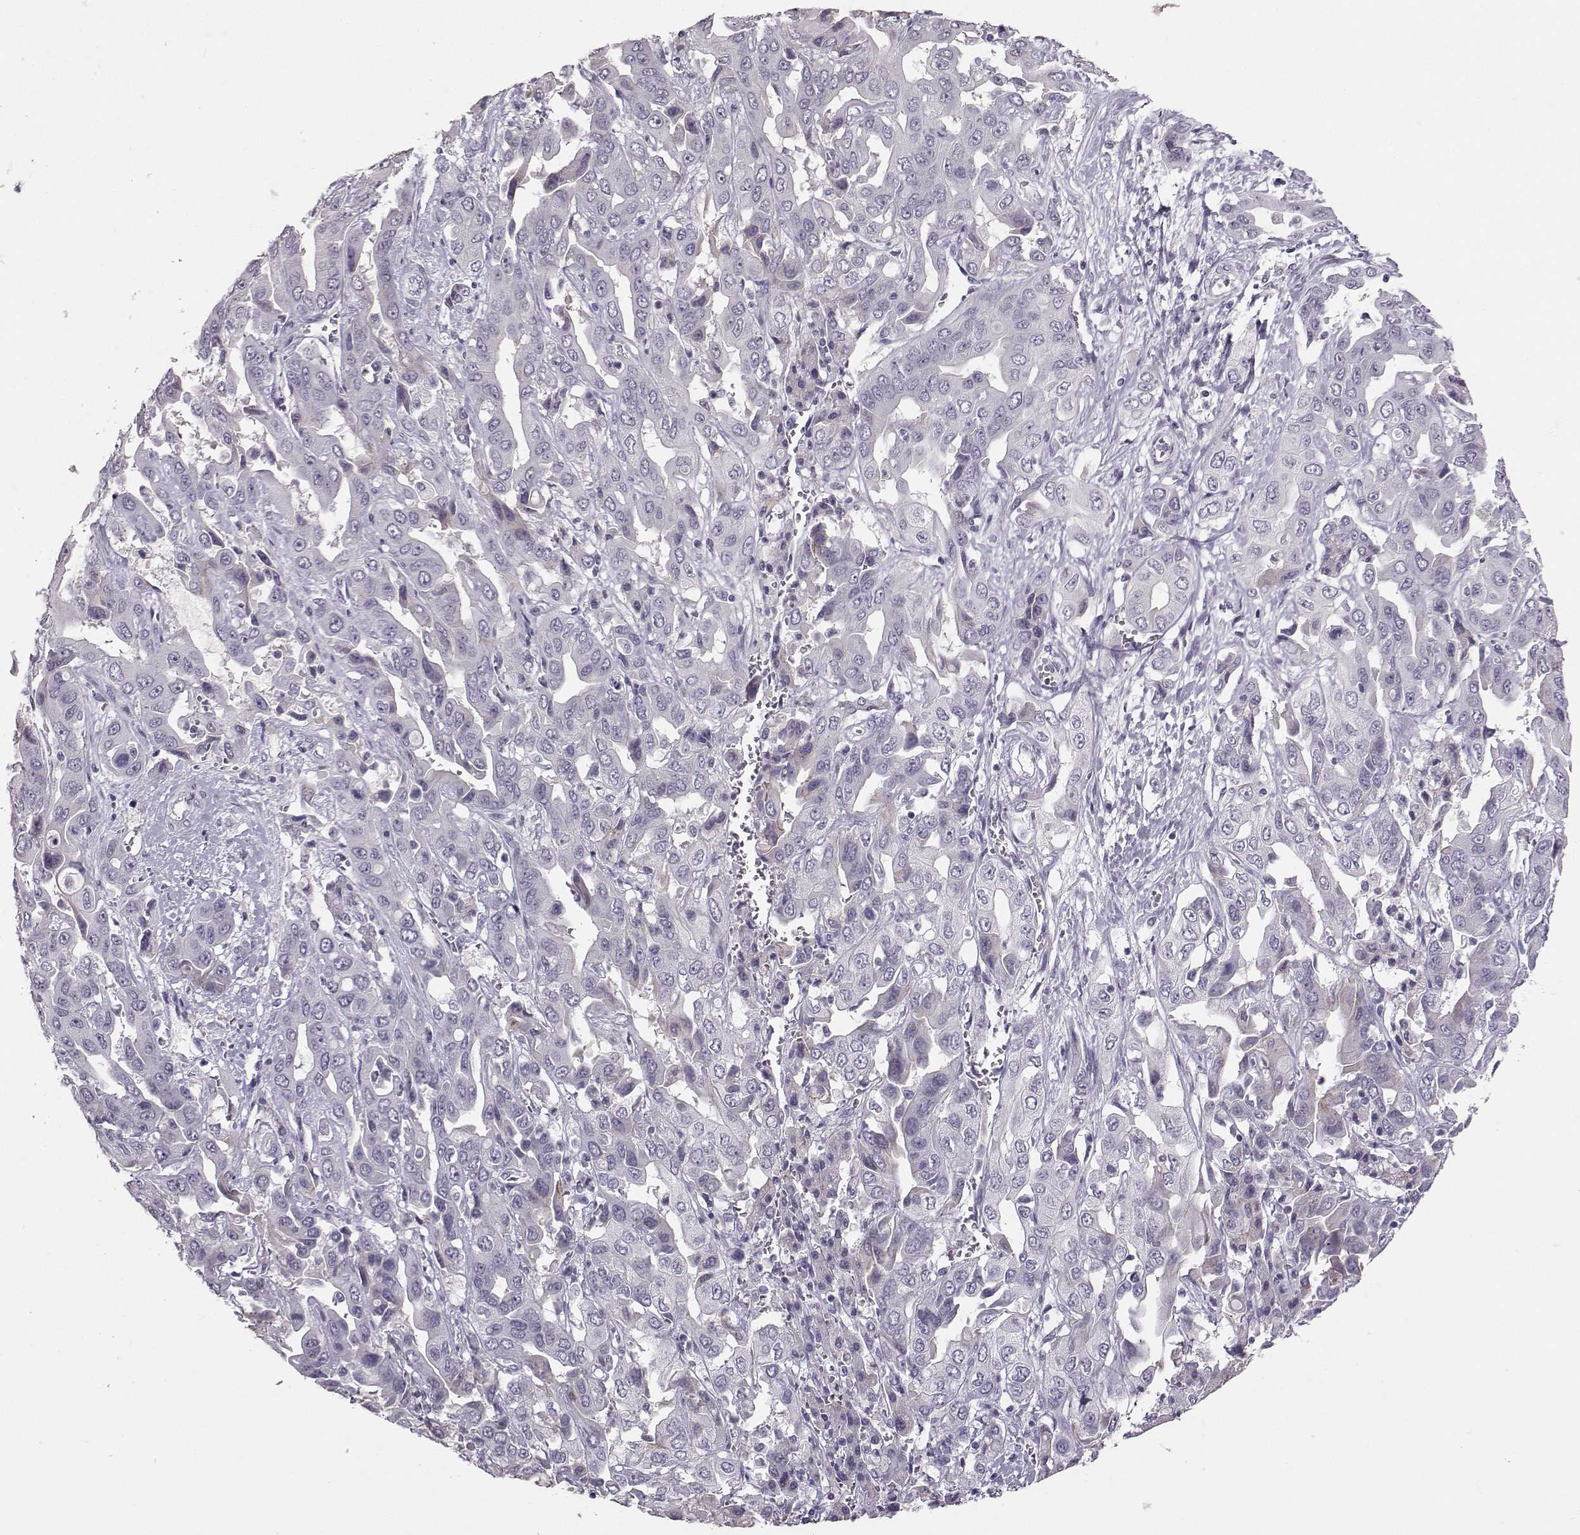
{"staining": {"intensity": "negative", "quantity": "none", "location": "none"}, "tissue": "liver cancer", "cell_type": "Tumor cells", "image_type": "cancer", "snomed": [{"axis": "morphology", "description": "Cholangiocarcinoma"}, {"axis": "topography", "description": "Liver"}], "caption": "Immunohistochemistry of human liver cholangiocarcinoma exhibits no expression in tumor cells. Nuclei are stained in blue.", "gene": "PKP2", "patient": {"sex": "female", "age": 52}}